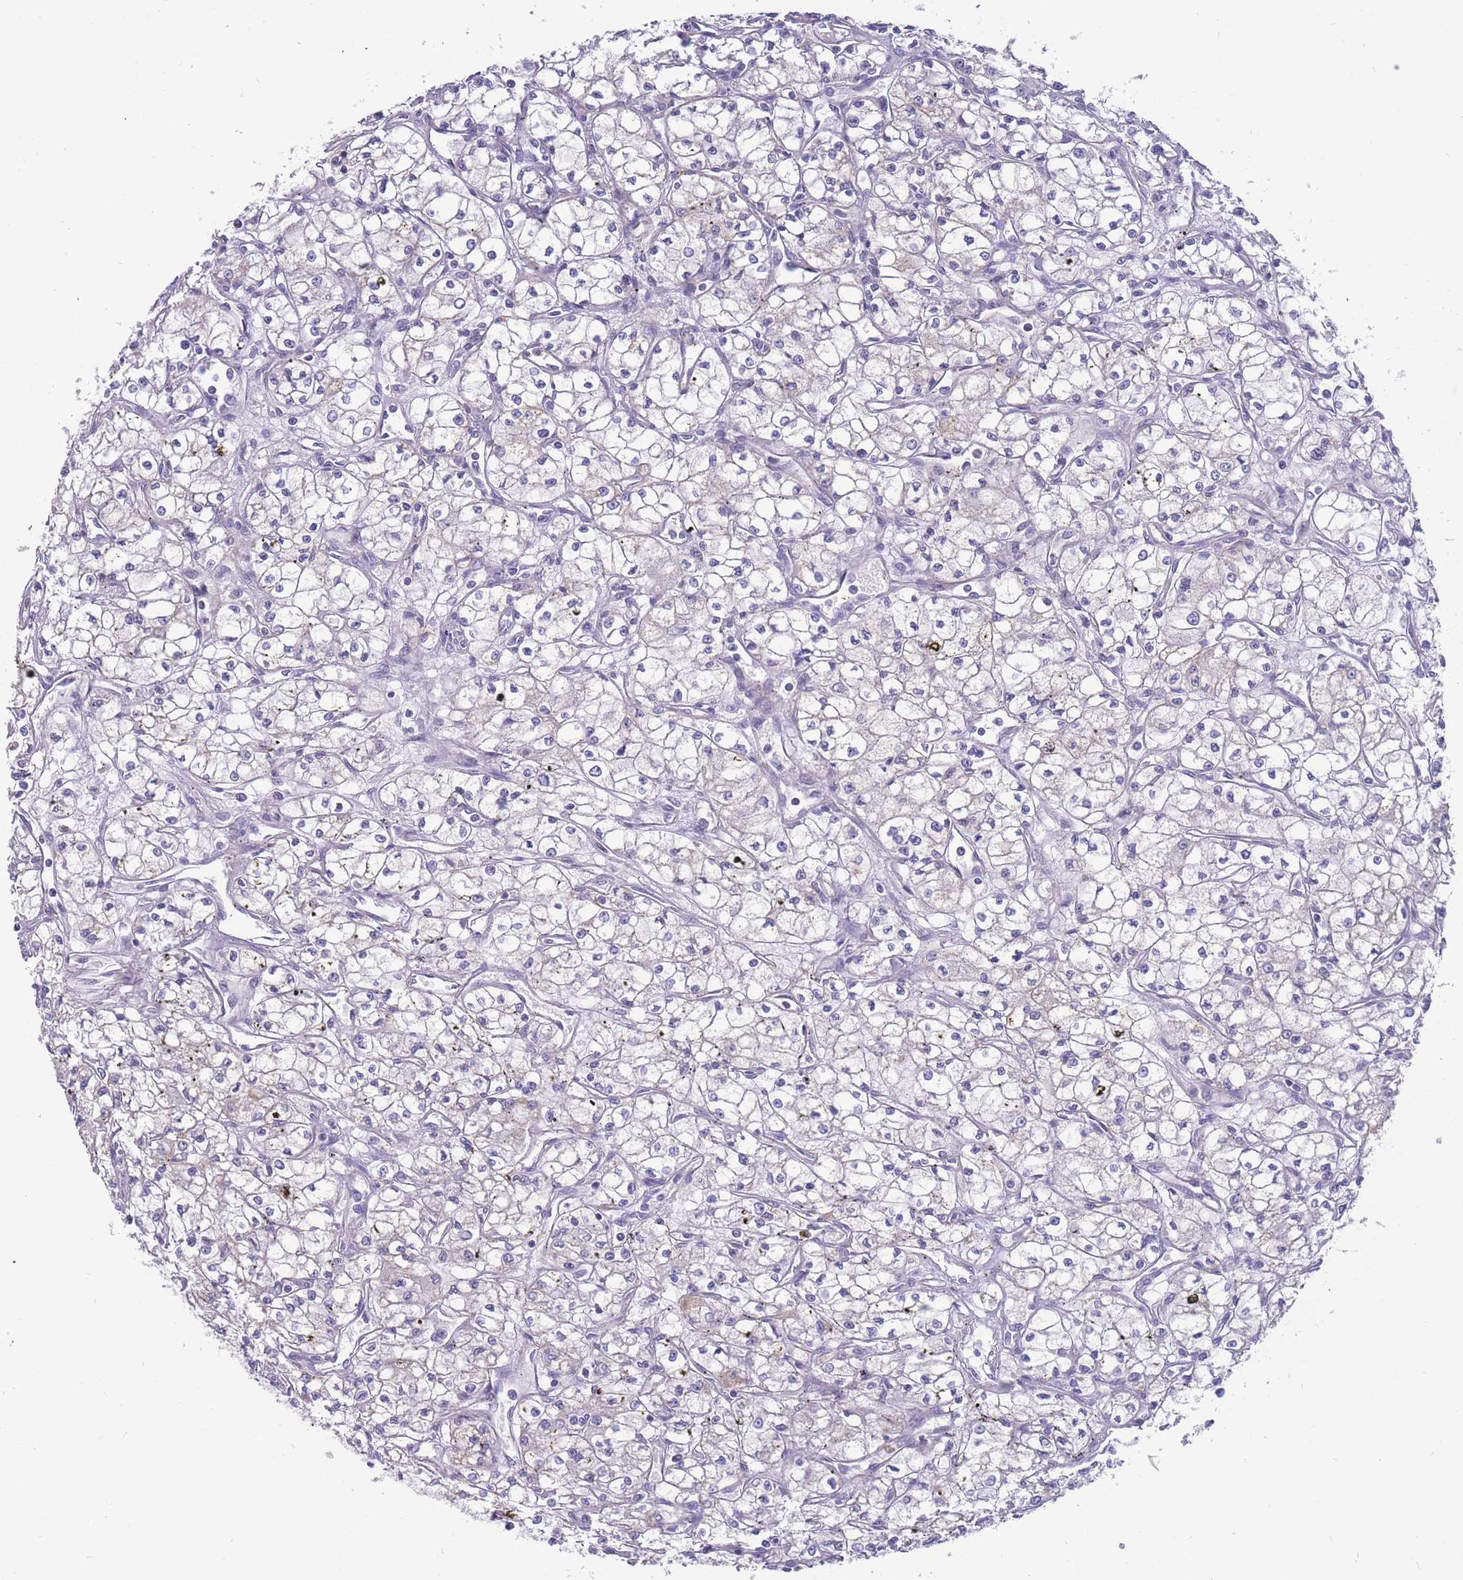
{"staining": {"intensity": "negative", "quantity": "none", "location": "none"}, "tissue": "renal cancer", "cell_type": "Tumor cells", "image_type": "cancer", "snomed": [{"axis": "morphology", "description": "Adenocarcinoma, NOS"}, {"axis": "topography", "description": "Kidney"}], "caption": "High power microscopy image of an immunohistochemistry (IHC) image of renal adenocarcinoma, revealing no significant expression in tumor cells. The staining is performed using DAB brown chromogen with nuclei counter-stained in using hematoxylin.", "gene": "INTS2", "patient": {"sex": "male", "age": 59}}